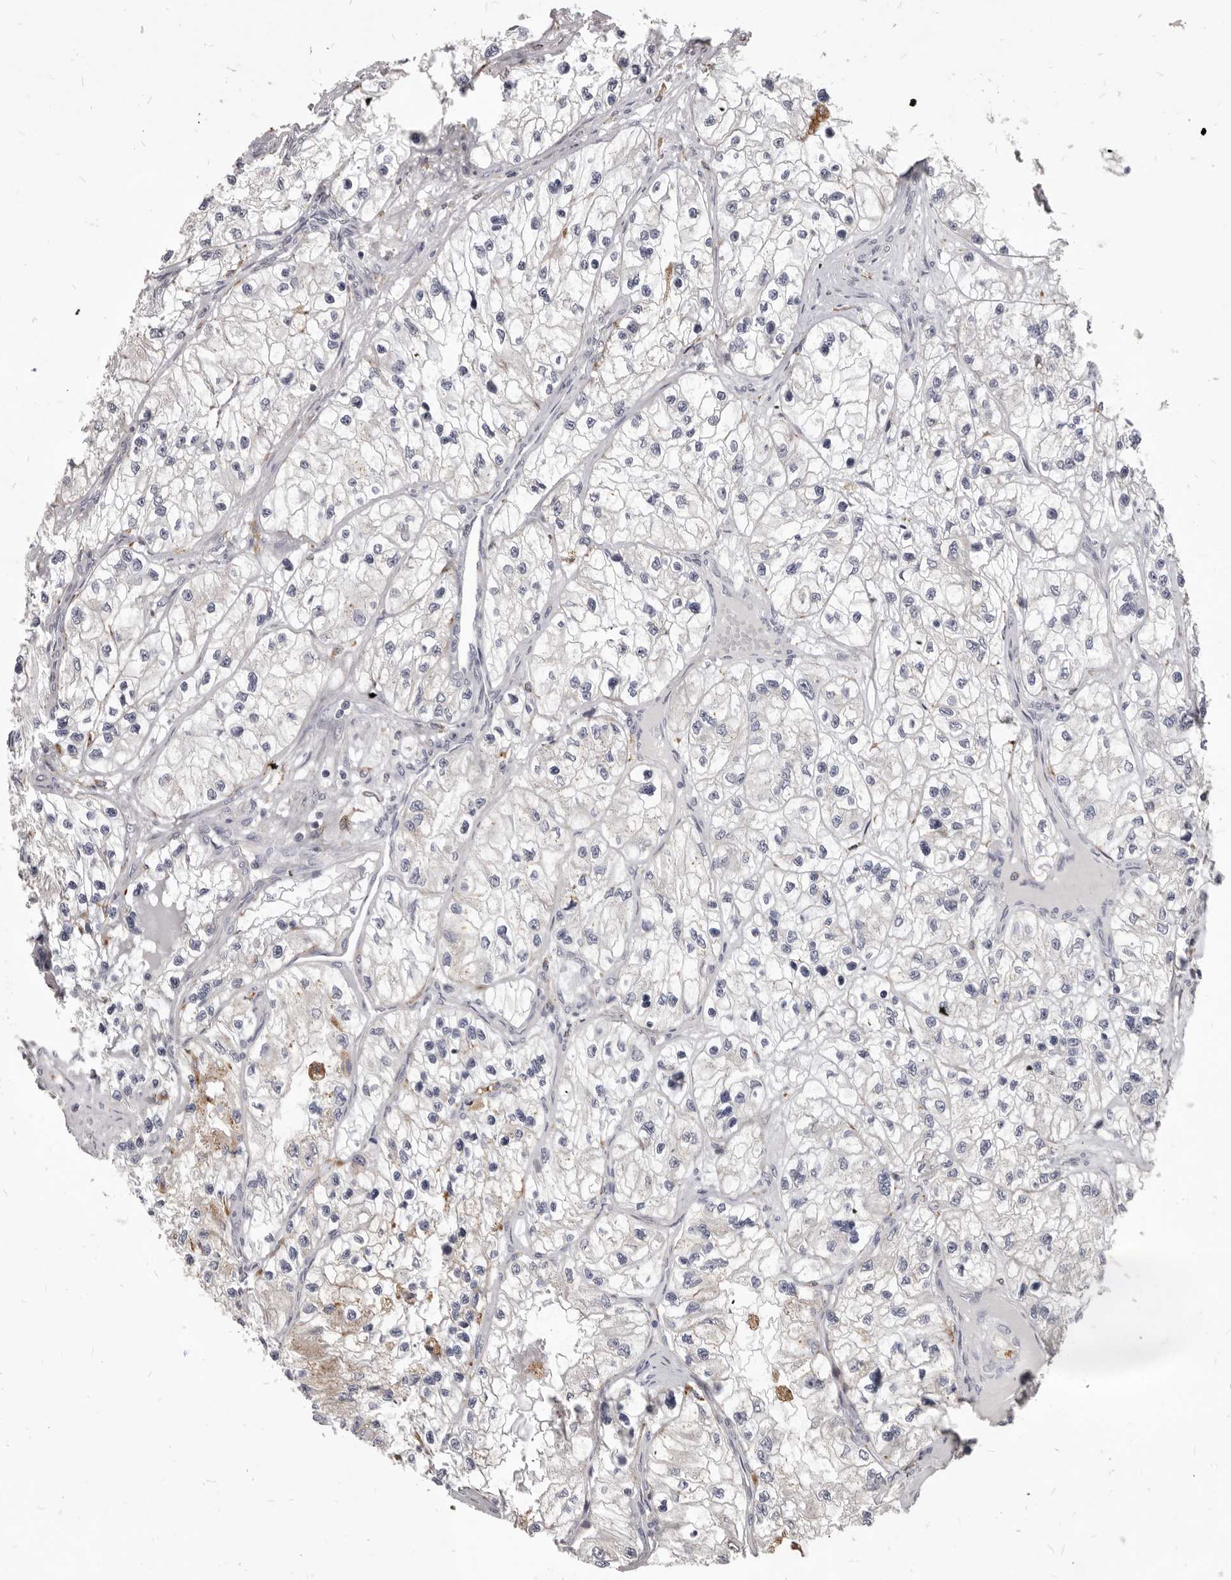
{"staining": {"intensity": "negative", "quantity": "none", "location": "none"}, "tissue": "renal cancer", "cell_type": "Tumor cells", "image_type": "cancer", "snomed": [{"axis": "morphology", "description": "Adenocarcinoma, NOS"}, {"axis": "topography", "description": "Kidney"}], "caption": "Human renal adenocarcinoma stained for a protein using IHC displays no staining in tumor cells.", "gene": "PI4K2A", "patient": {"sex": "female", "age": 57}}